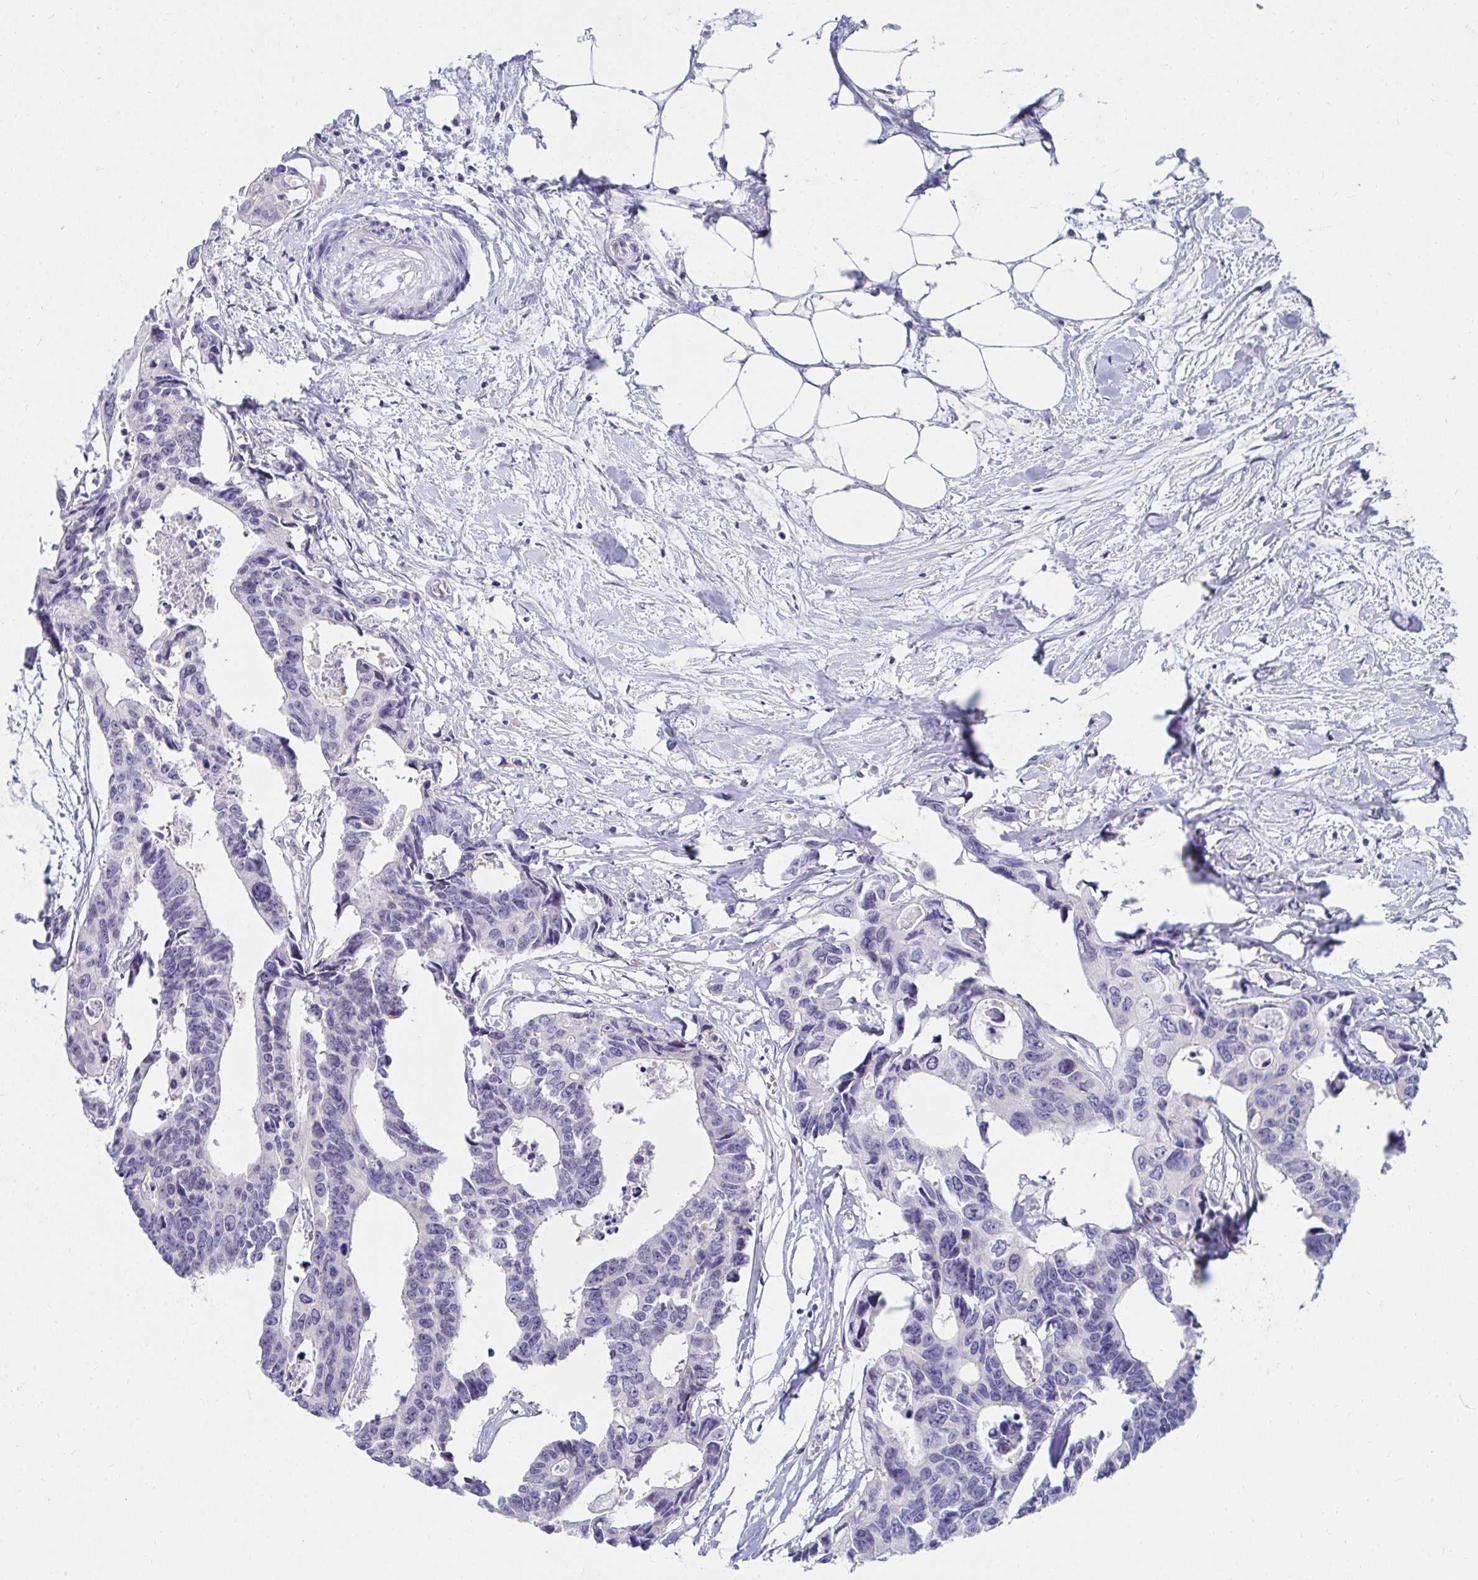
{"staining": {"intensity": "negative", "quantity": "none", "location": "none"}, "tissue": "colorectal cancer", "cell_type": "Tumor cells", "image_type": "cancer", "snomed": [{"axis": "morphology", "description": "Adenocarcinoma, NOS"}, {"axis": "topography", "description": "Rectum"}], "caption": "IHC histopathology image of neoplastic tissue: colorectal cancer stained with DAB (3,3'-diaminobenzidine) exhibits no significant protein expression in tumor cells.", "gene": "C19orf81", "patient": {"sex": "male", "age": 57}}